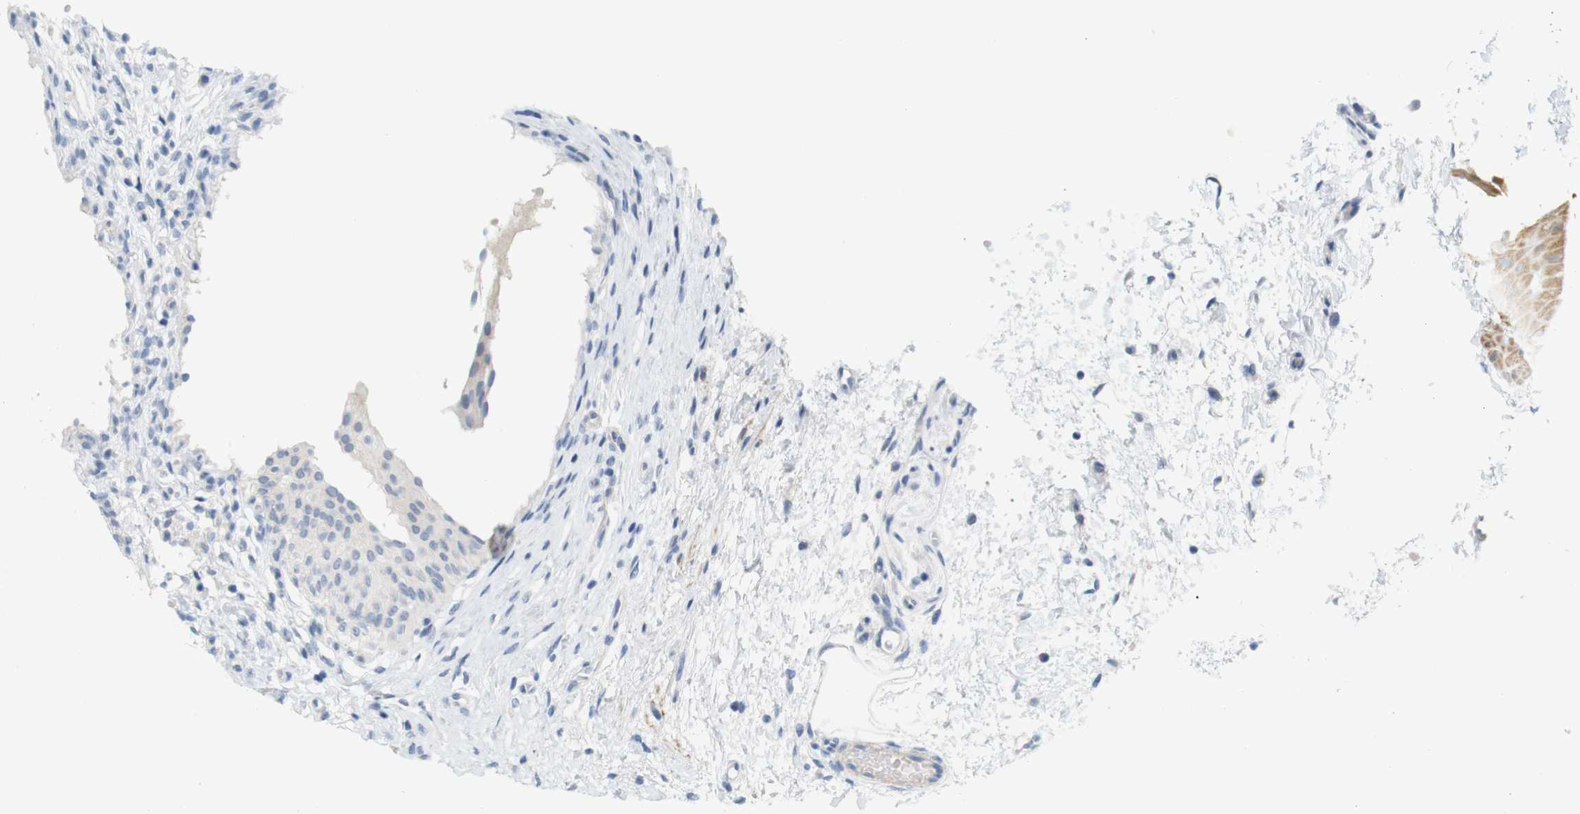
{"staining": {"intensity": "negative", "quantity": "none", "location": "none"}, "tissue": "urinary bladder", "cell_type": "Urothelial cells", "image_type": "normal", "snomed": [{"axis": "morphology", "description": "Normal tissue, NOS"}, {"axis": "morphology", "description": "Urothelial carcinoma, High grade"}, {"axis": "topography", "description": "Urinary bladder"}], "caption": "Urinary bladder stained for a protein using immunohistochemistry demonstrates no staining urothelial cells.", "gene": "HRH2", "patient": {"sex": "male", "age": 46}}